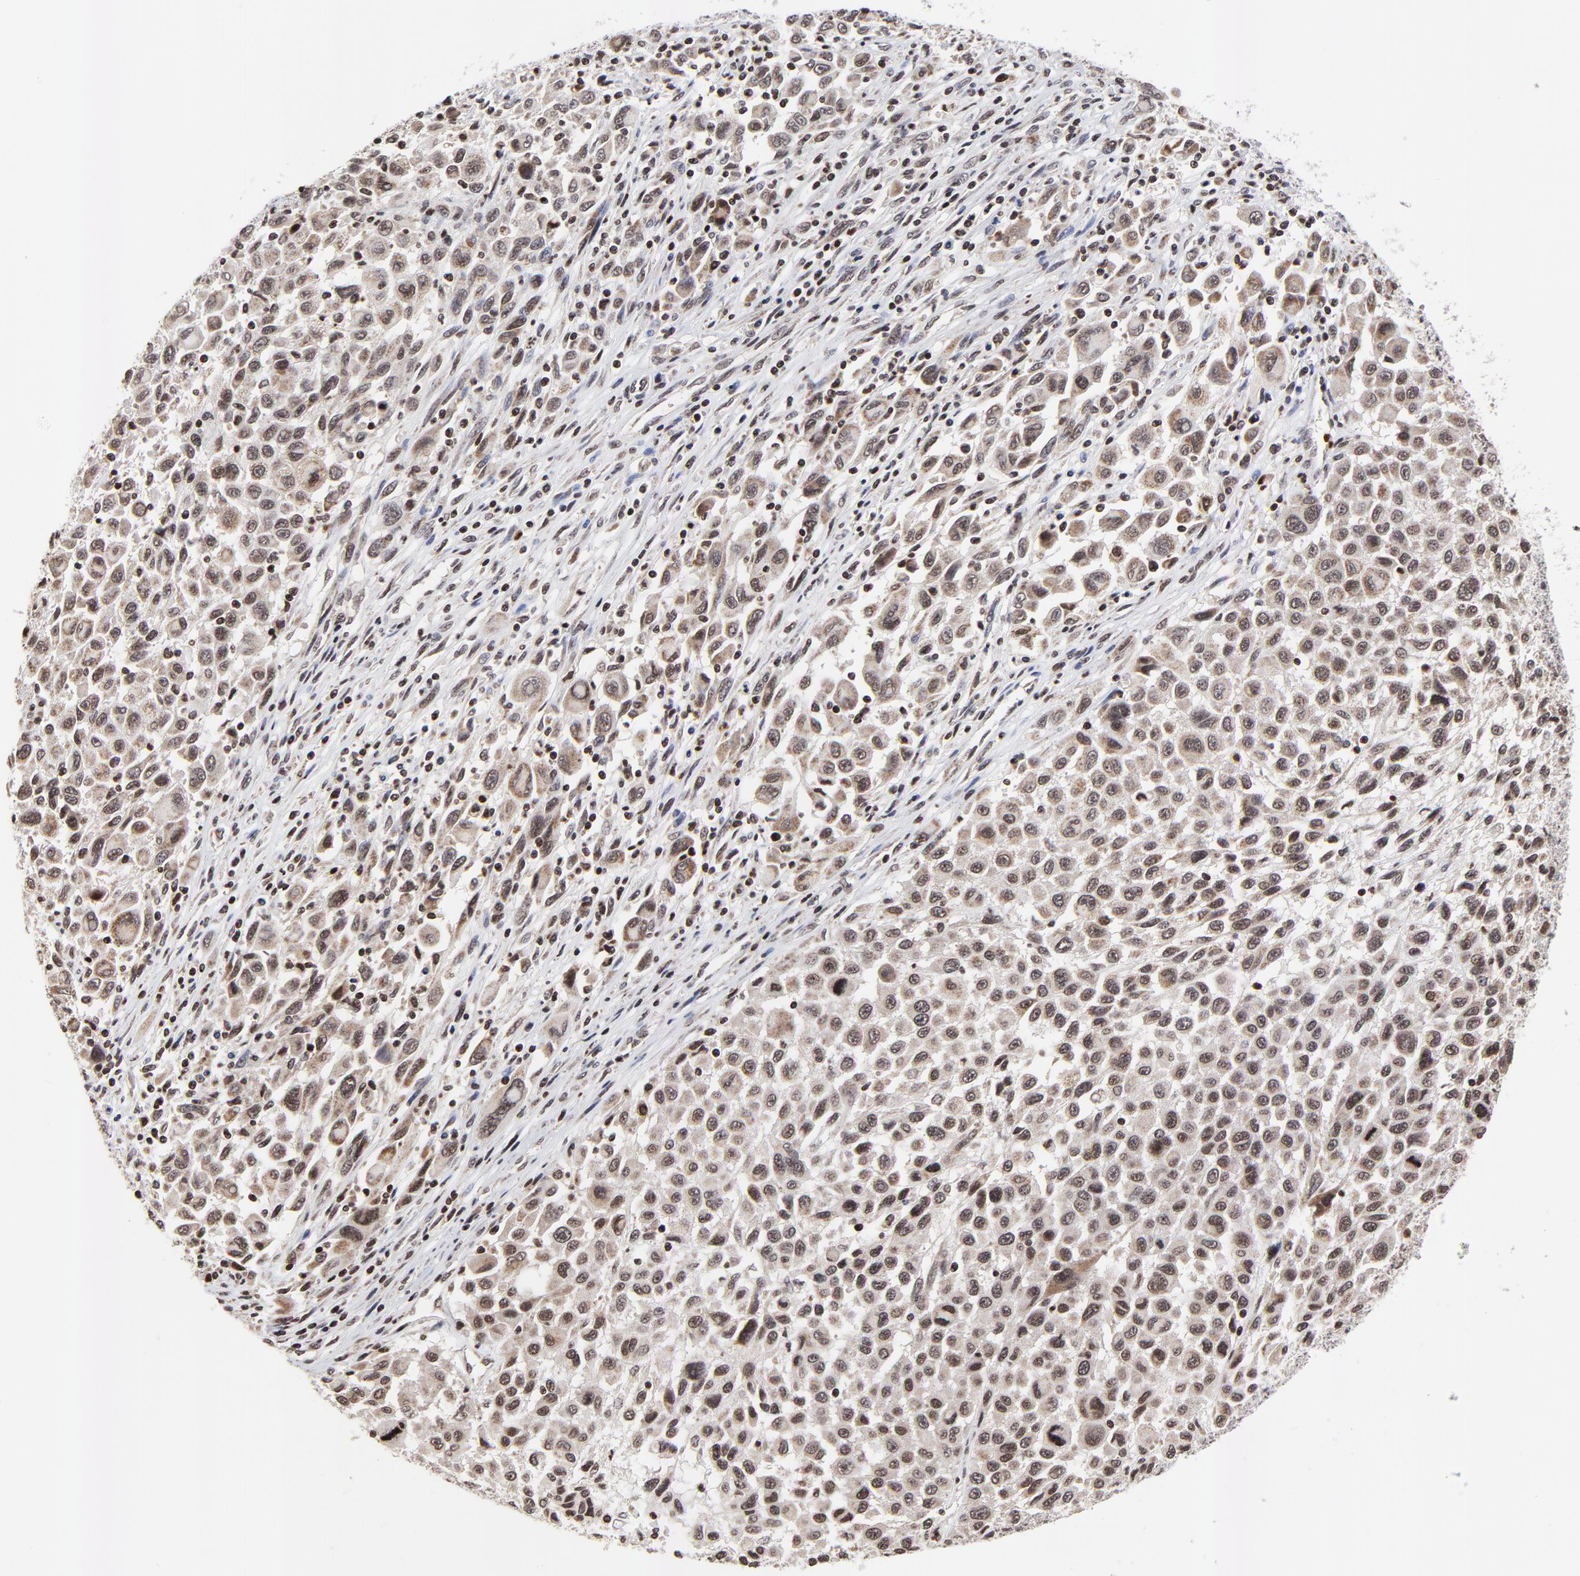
{"staining": {"intensity": "moderate", "quantity": ">75%", "location": "cytoplasmic/membranous,nuclear"}, "tissue": "melanoma", "cell_type": "Tumor cells", "image_type": "cancer", "snomed": [{"axis": "morphology", "description": "Malignant melanoma, Metastatic site"}, {"axis": "topography", "description": "Lymph node"}], "caption": "Protein positivity by immunohistochemistry exhibits moderate cytoplasmic/membranous and nuclear positivity in about >75% of tumor cells in malignant melanoma (metastatic site).", "gene": "ZNF777", "patient": {"sex": "male", "age": 61}}